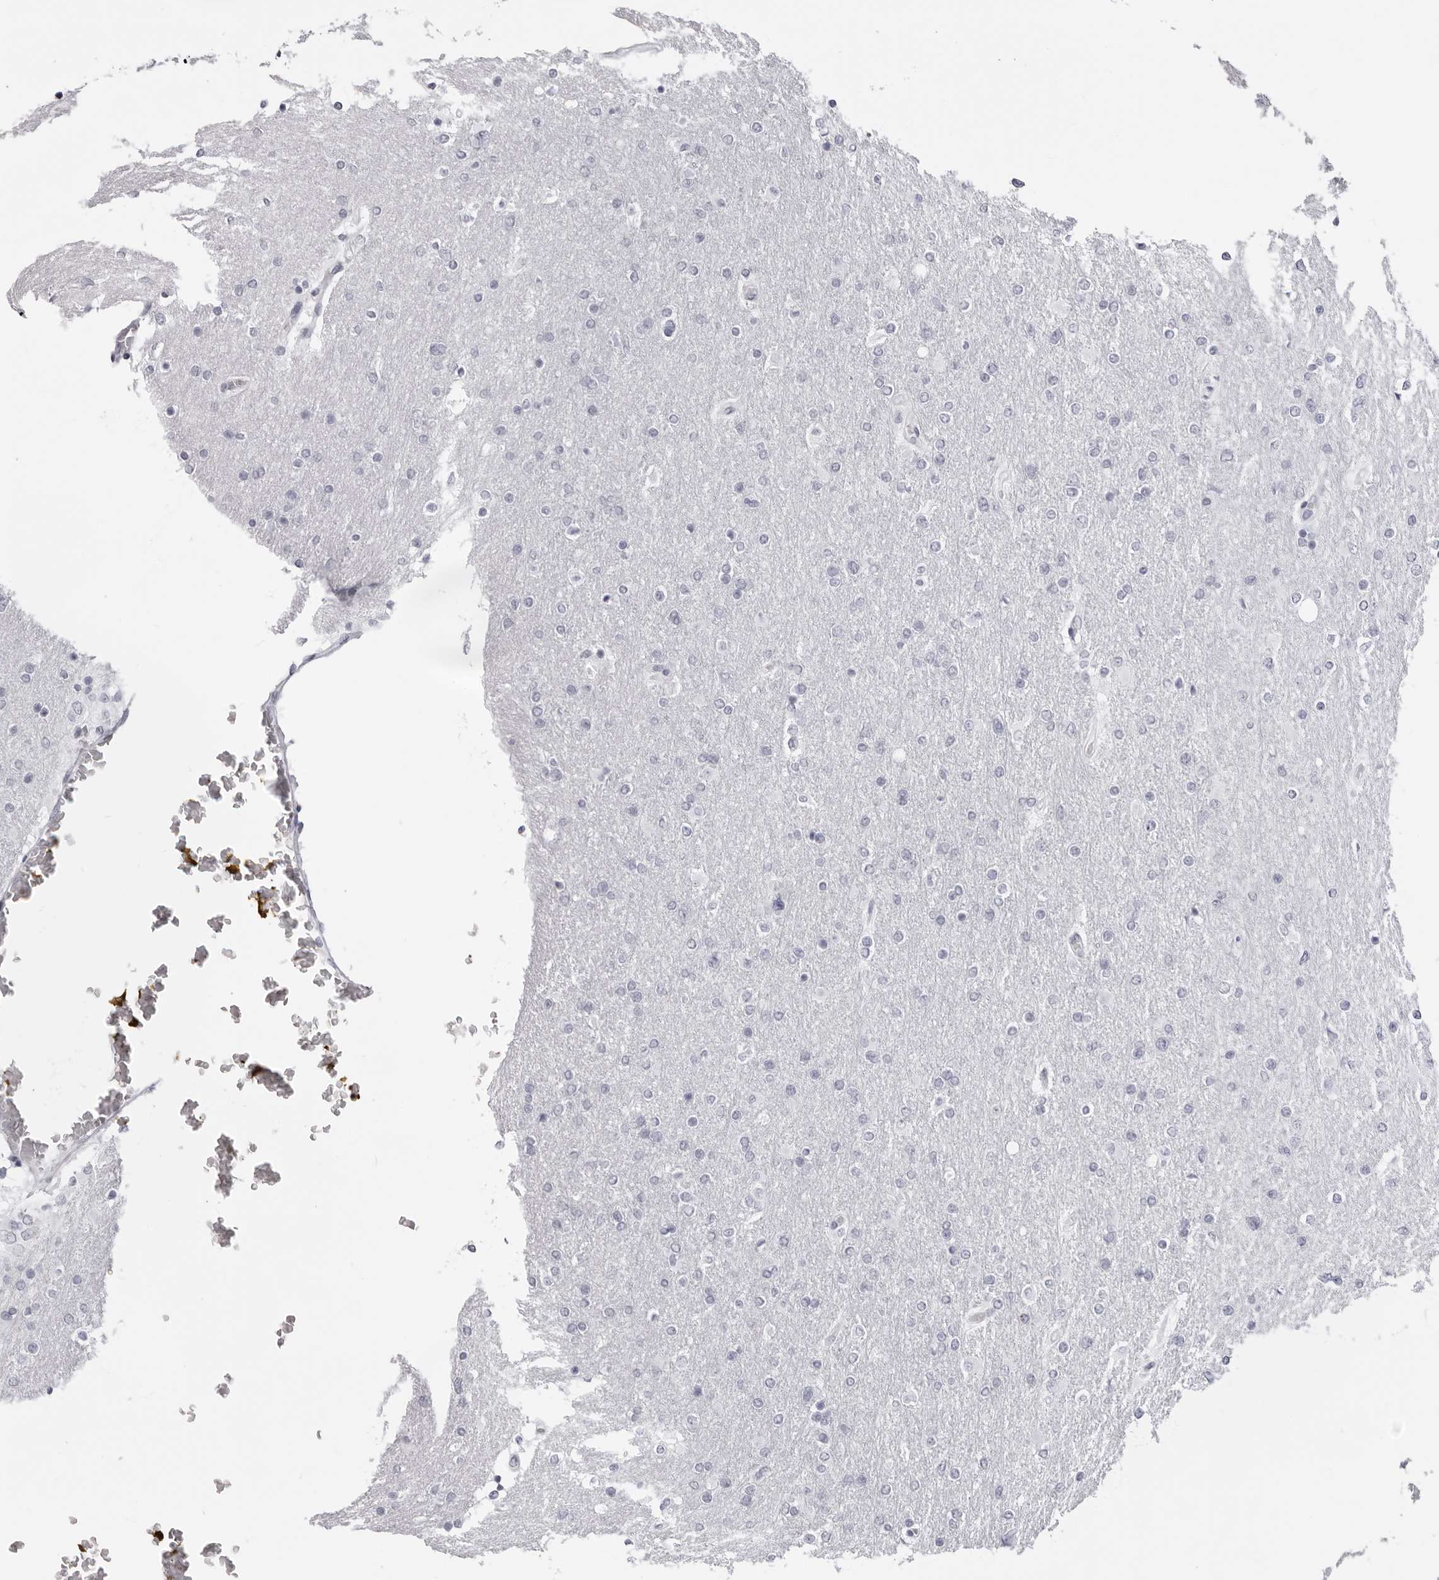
{"staining": {"intensity": "negative", "quantity": "none", "location": "none"}, "tissue": "glioma", "cell_type": "Tumor cells", "image_type": "cancer", "snomed": [{"axis": "morphology", "description": "Glioma, malignant, High grade"}, {"axis": "topography", "description": "Cerebral cortex"}], "caption": "IHC of glioma shows no positivity in tumor cells.", "gene": "SRGAP2", "patient": {"sex": "female", "age": 36}}